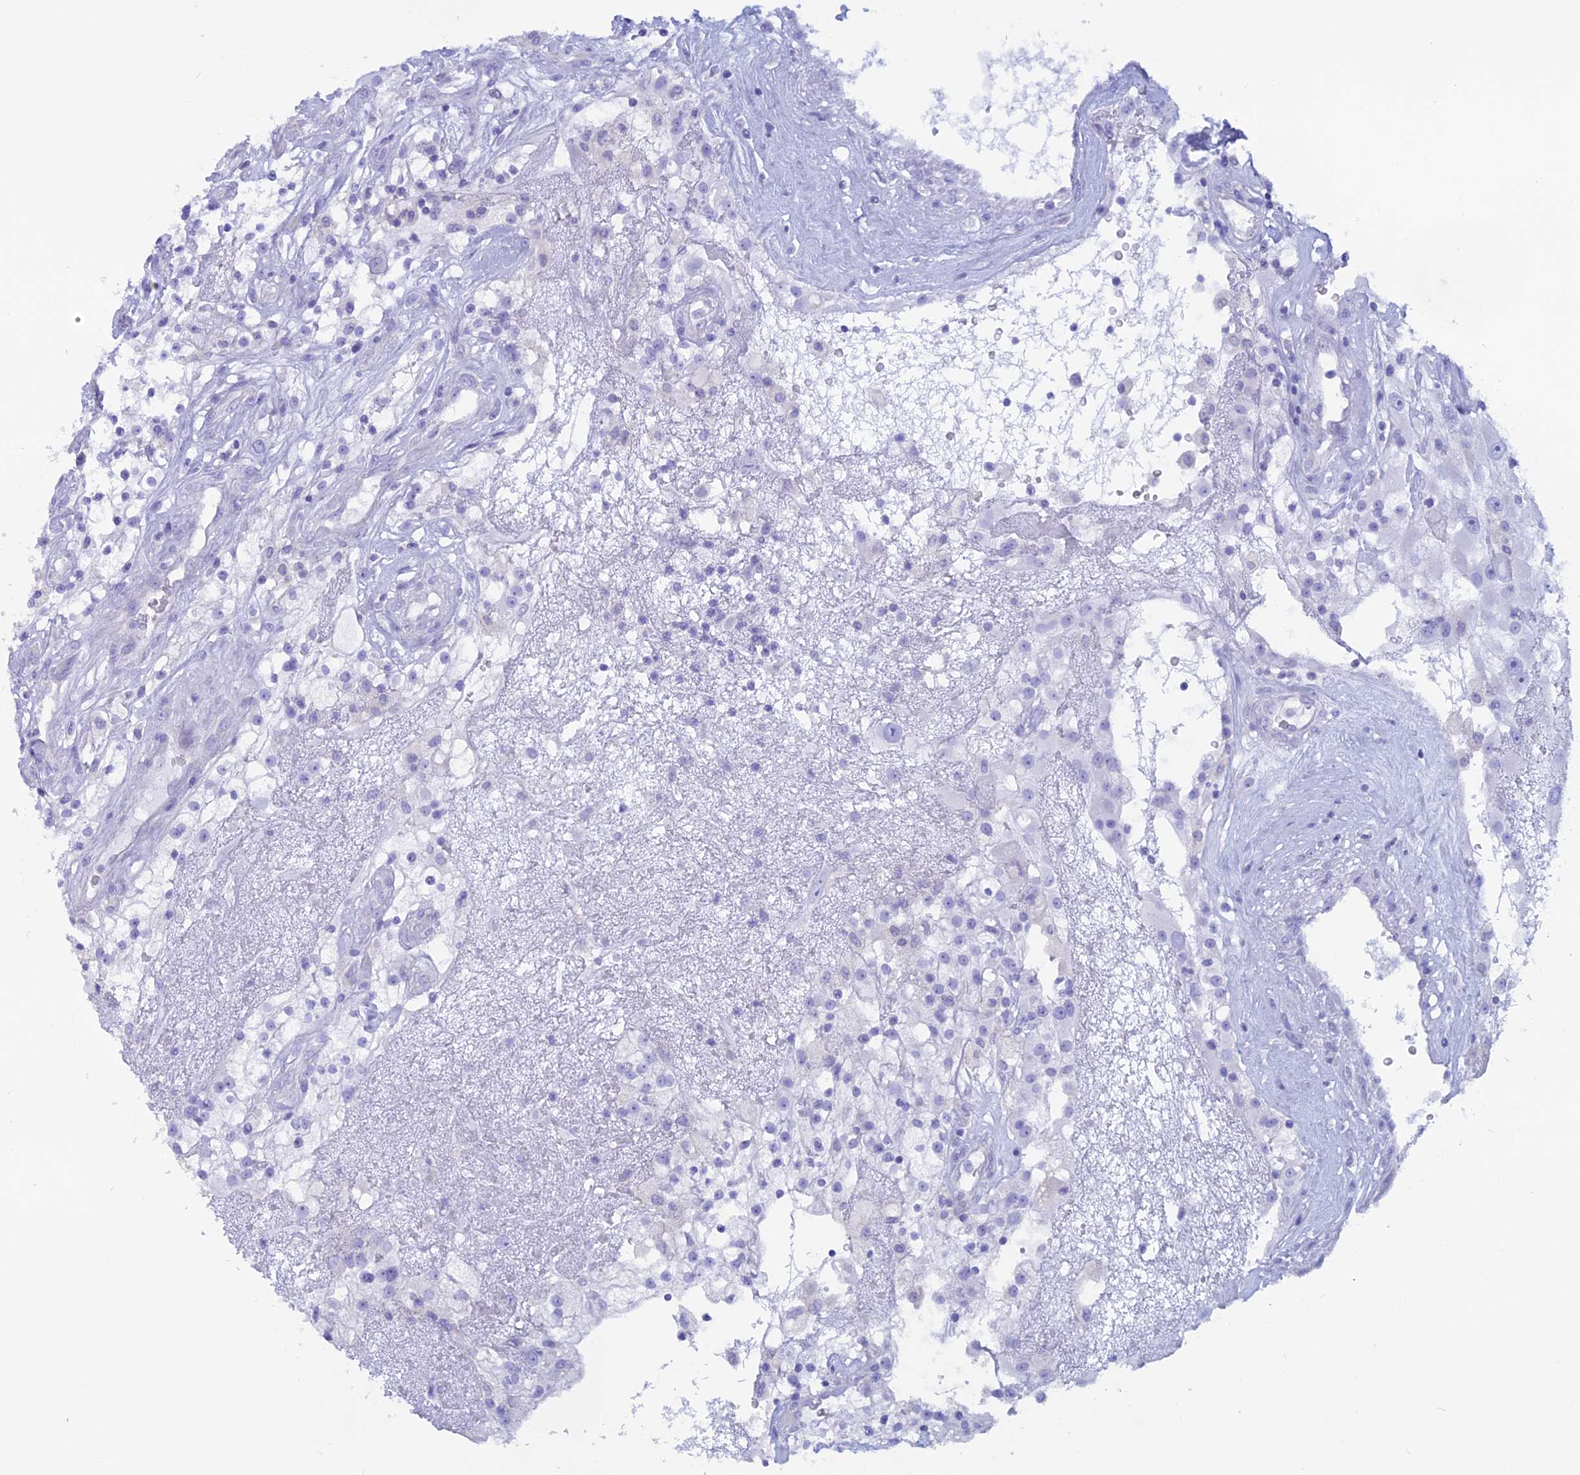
{"staining": {"intensity": "negative", "quantity": "none", "location": "none"}, "tissue": "renal cancer", "cell_type": "Tumor cells", "image_type": "cancer", "snomed": [{"axis": "morphology", "description": "Adenocarcinoma, NOS"}, {"axis": "topography", "description": "Kidney"}], "caption": "The immunohistochemistry histopathology image has no significant positivity in tumor cells of renal cancer (adenocarcinoma) tissue. Nuclei are stained in blue.", "gene": "RP1", "patient": {"sex": "female", "age": 52}}